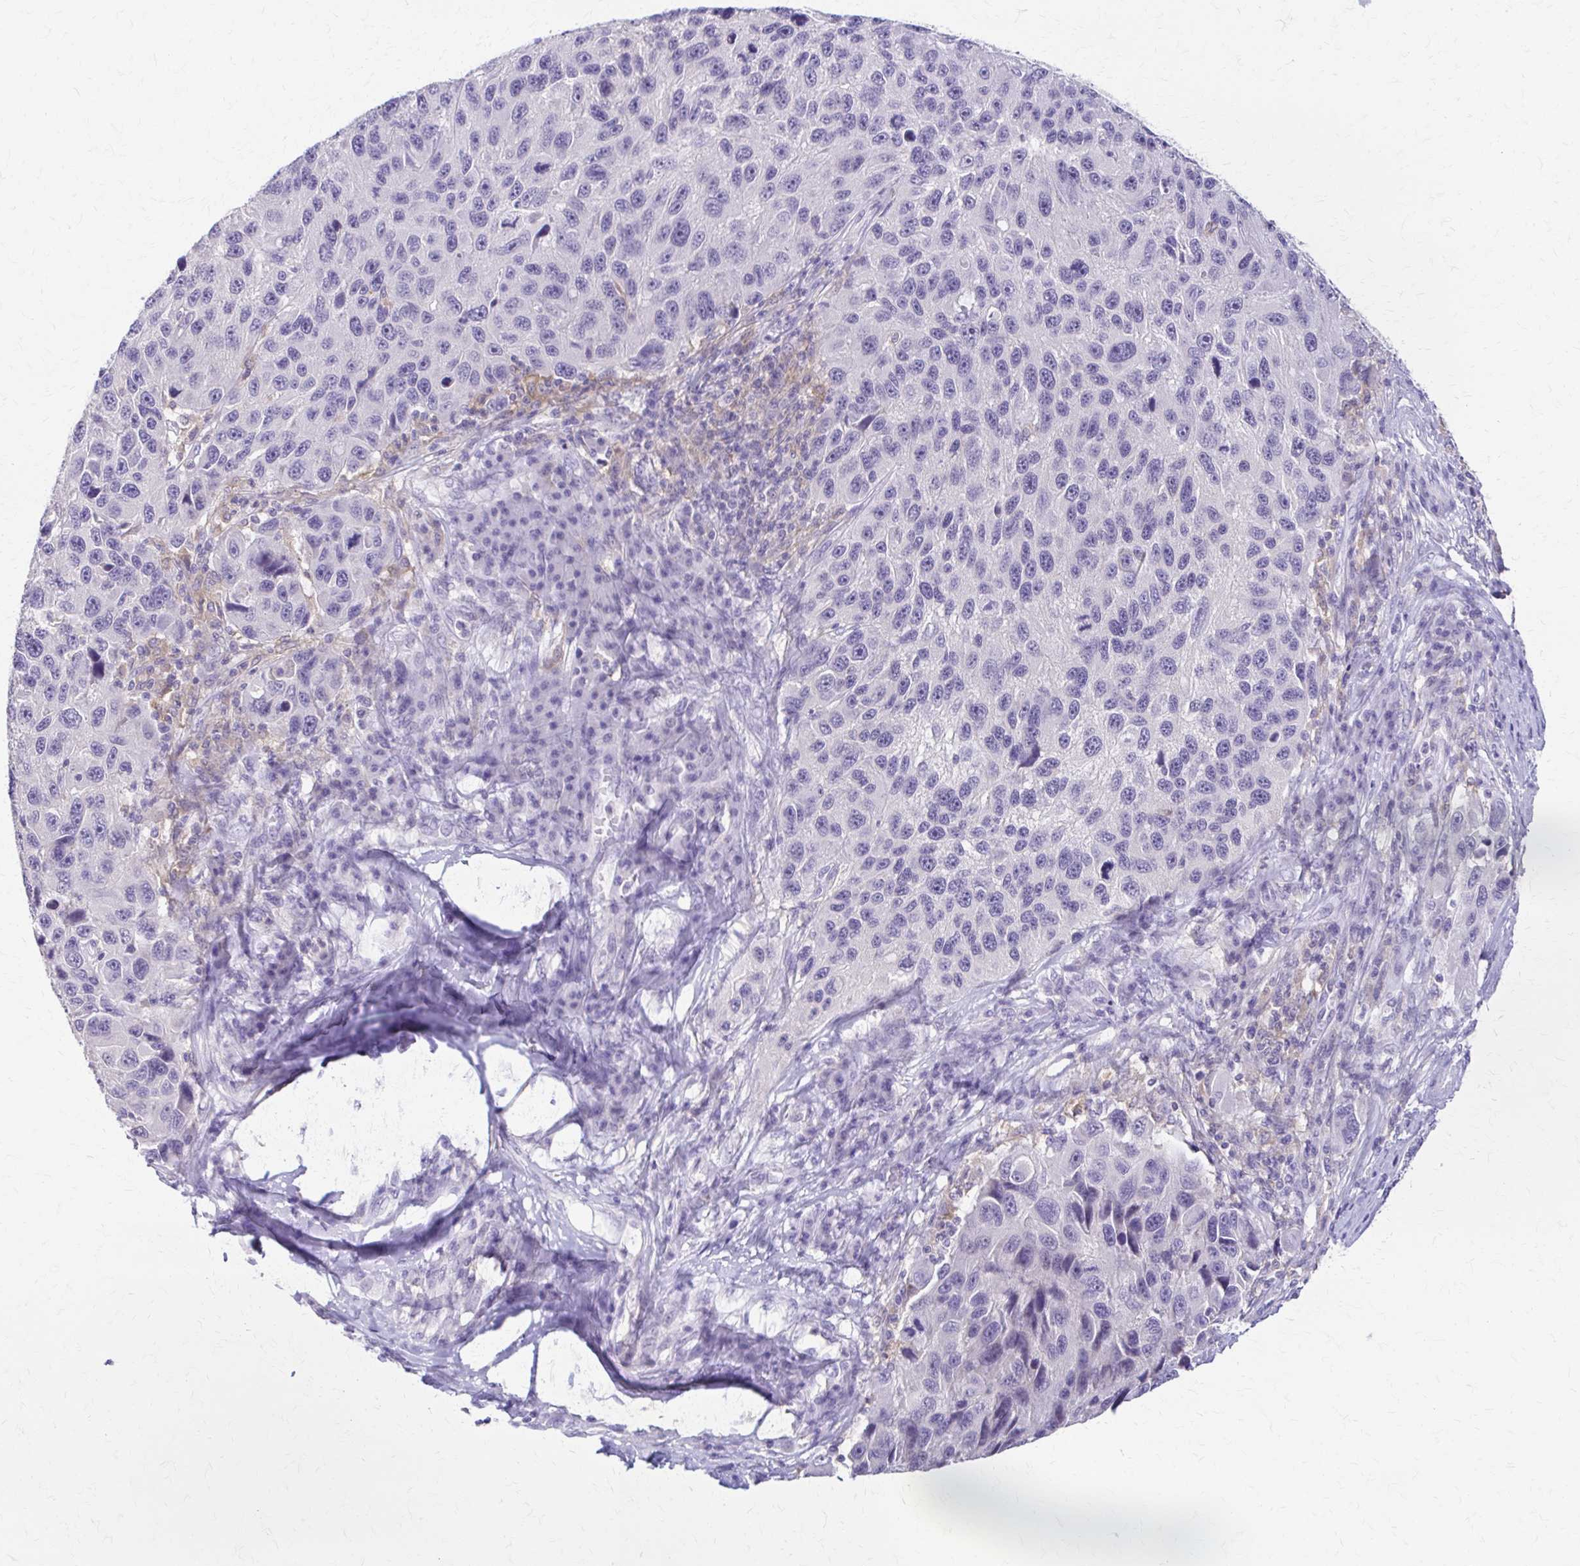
{"staining": {"intensity": "negative", "quantity": "none", "location": "none"}, "tissue": "melanoma", "cell_type": "Tumor cells", "image_type": "cancer", "snomed": [{"axis": "morphology", "description": "Malignant melanoma, NOS"}, {"axis": "topography", "description": "Skin"}], "caption": "Tumor cells show no significant protein positivity in malignant melanoma.", "gene": "PIK3AP1", "patient": {"sex": "male", "age": 53}}